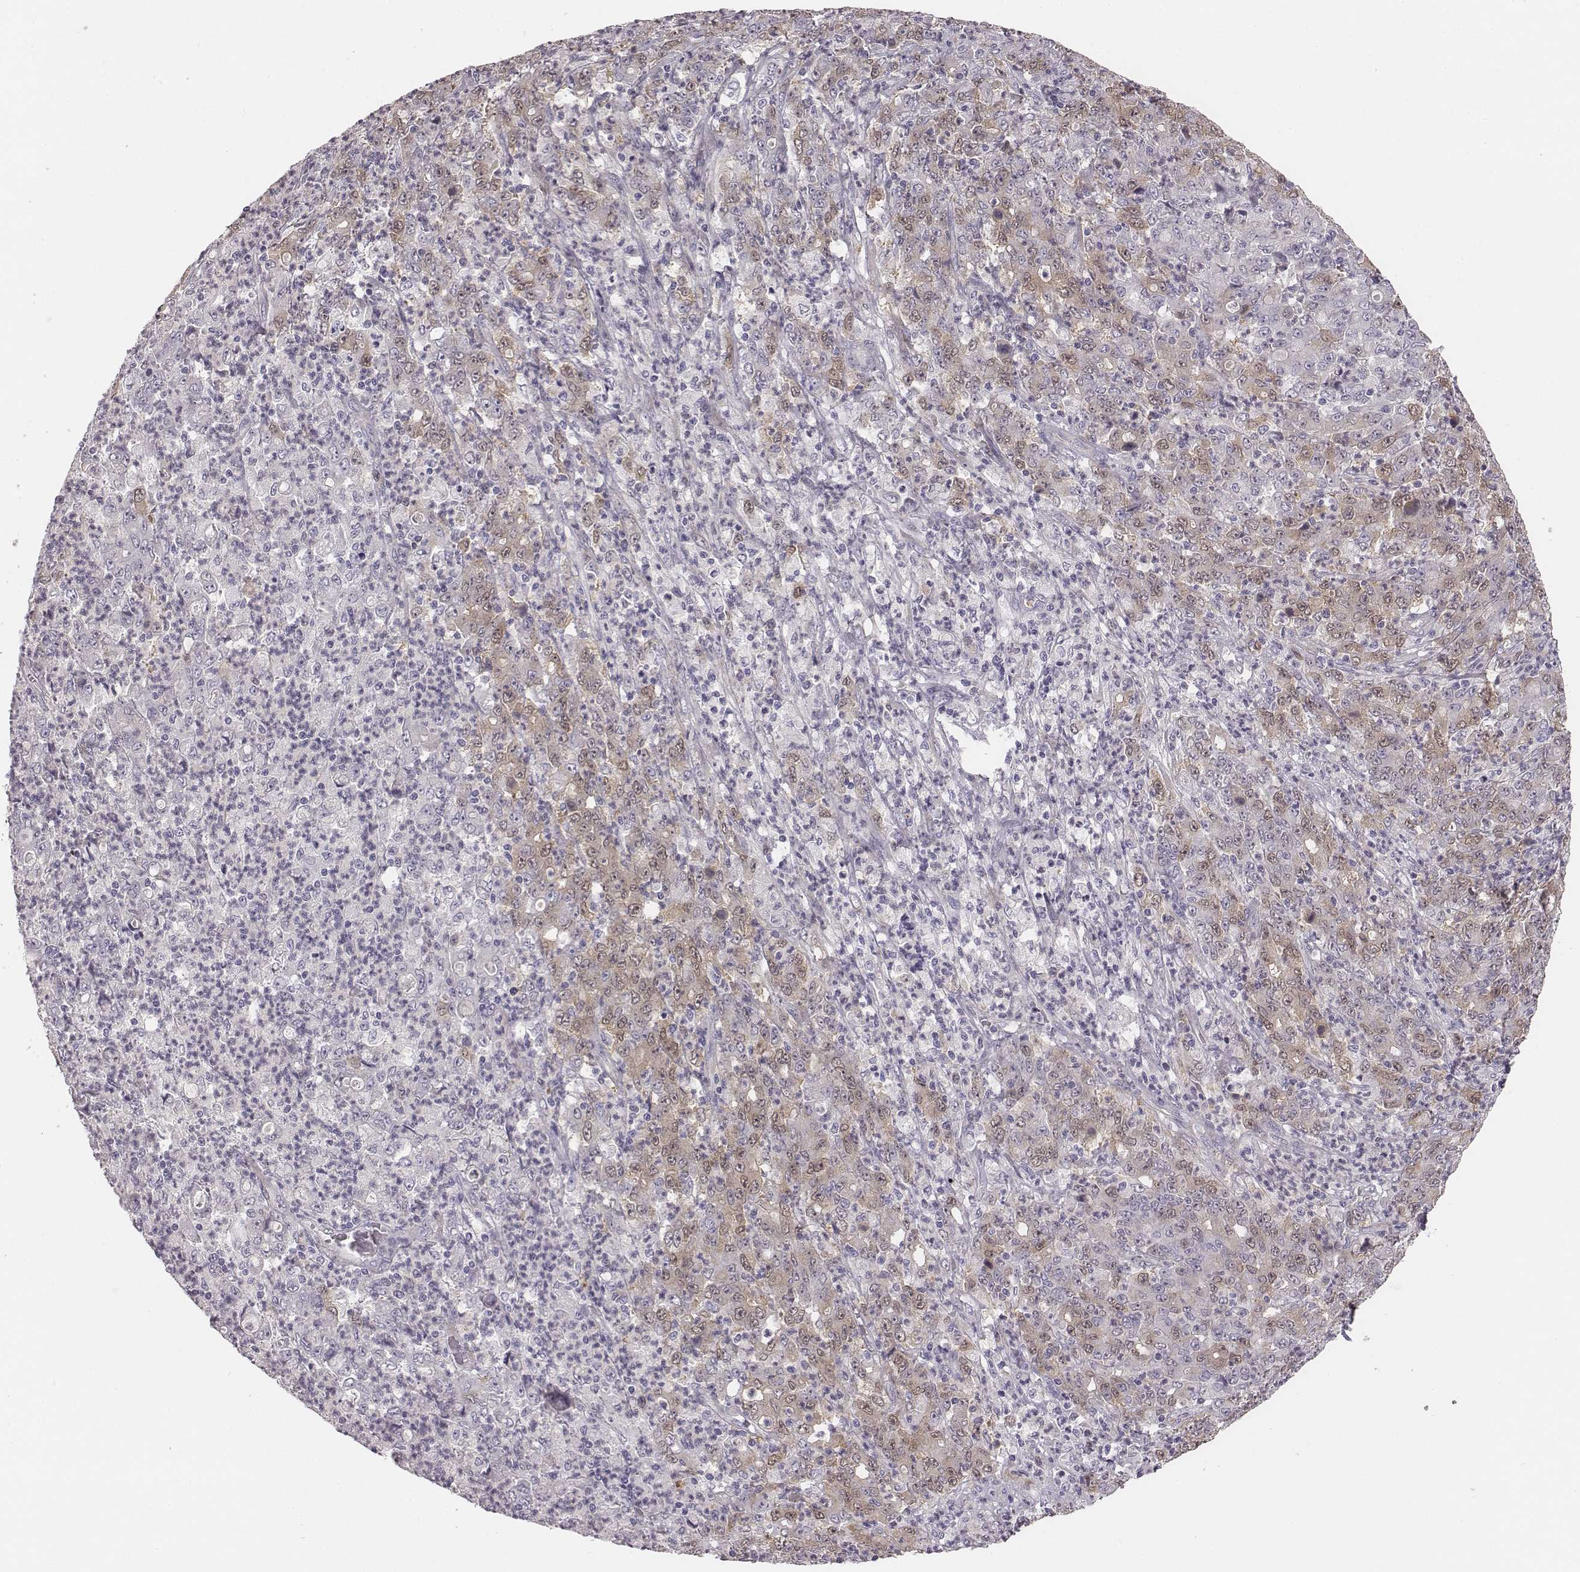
{"staining": {"intensity": "weak", "quantity": "25%-75%", "location": "cytoplasmic/membranous,nuclear"}, "tissue": "stomach cancer", "cell_type": "Tumor cells", "image_type": "cancer", "snomed": [{"axis": "morphology", "description": "Adenocarcinoma, NOS"}, {"axis": "topography", "description": "Stomach, lower"}], "caption": "DAB (3,3'-diaminobenzidine) immunohistochemical staining of stomach cancer (adenocarcinoma) reveals weak cytoplasmic/membranous and nuclear protein expression in approximately 25%-75% of tumor cells.", "gene": "PBK", "patient": {"sex": "female", "age": 71}}